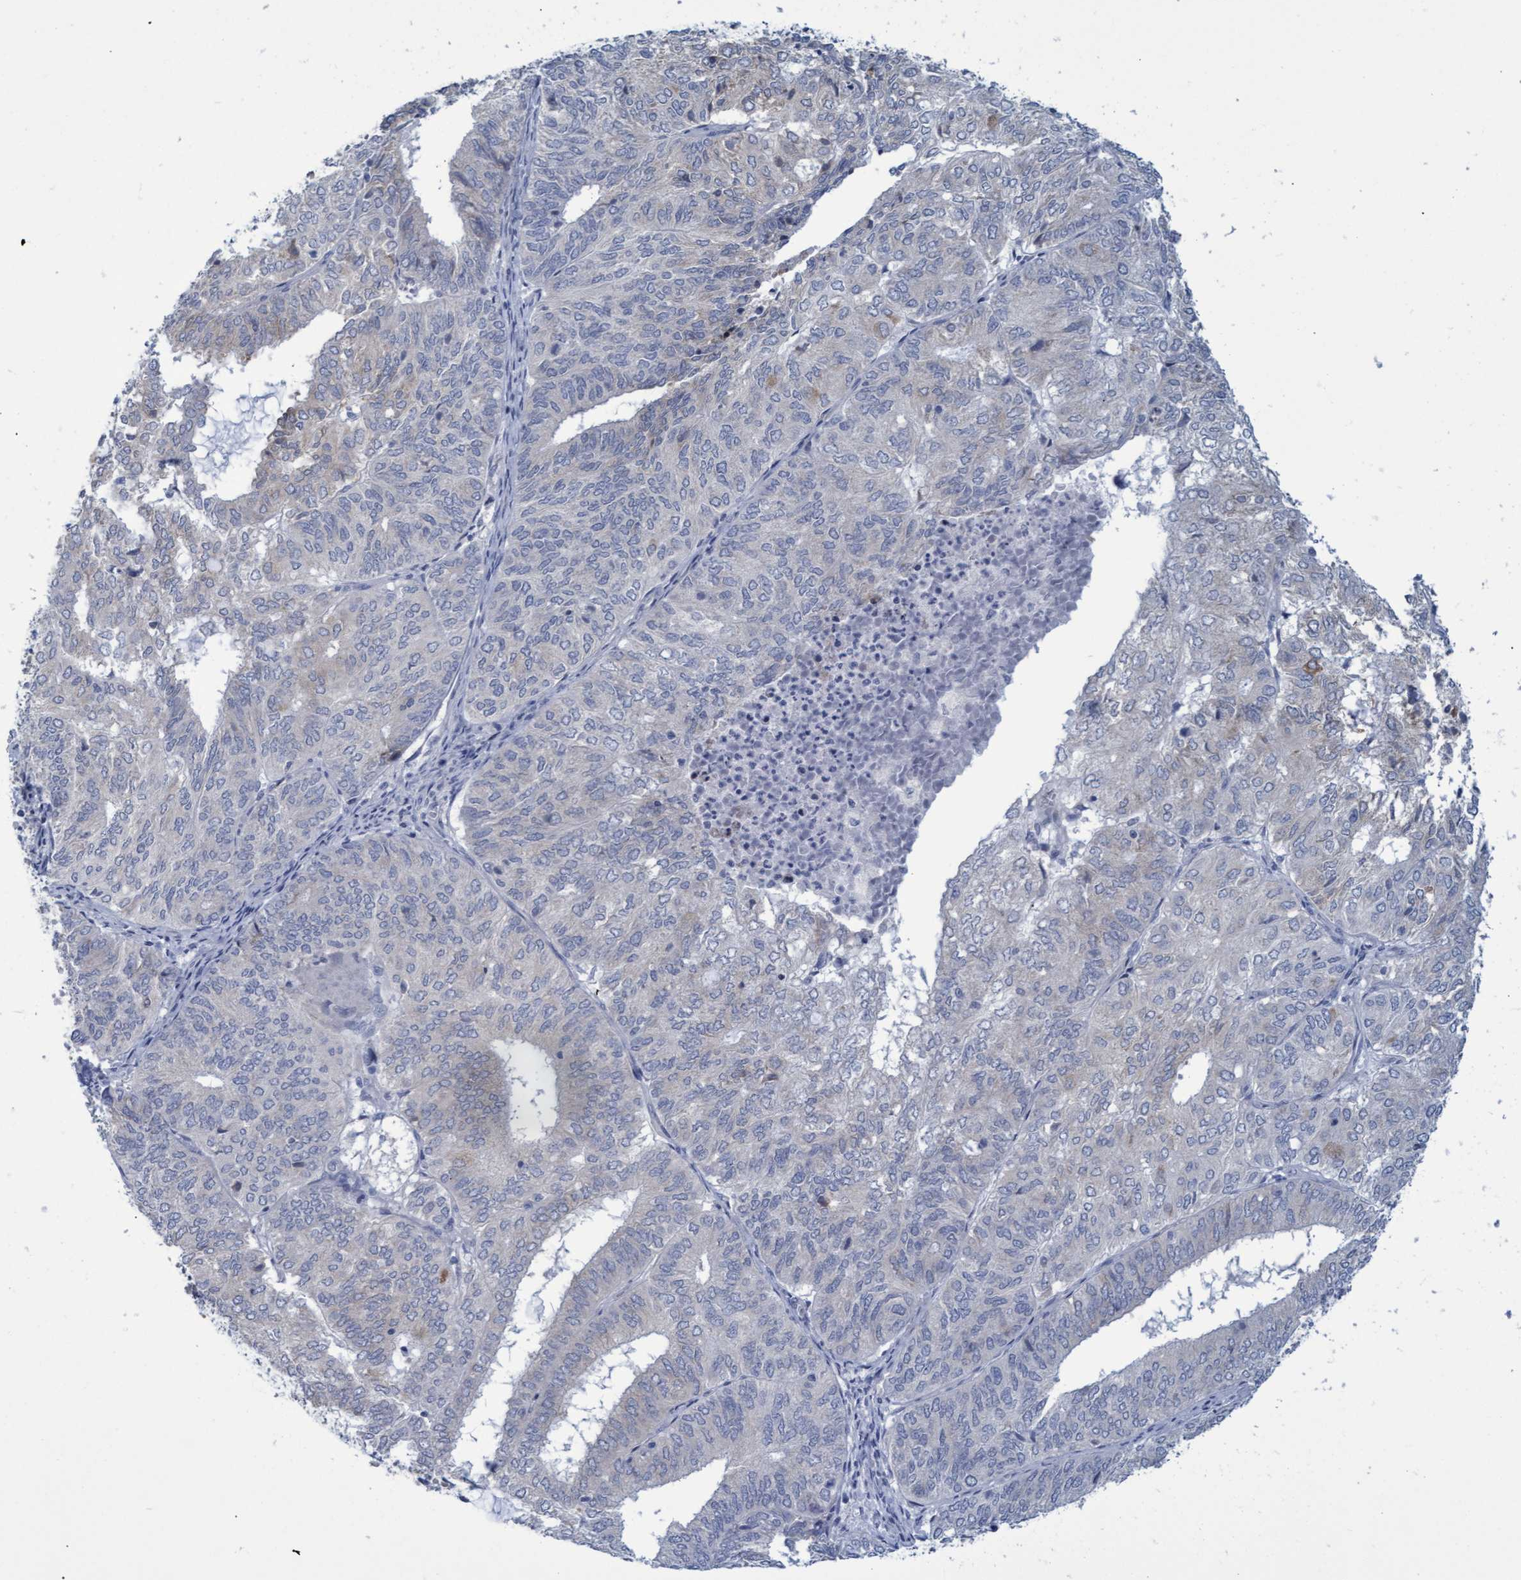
{"staining": {"intensity": "negative", "quantity": "none", "location": "none"}, "tissue": "endometrial cancer", "cell_type": "Tumor cells", "image_type": "cancer", "snomed": [{"axis": "morphology", "description": "Adenocarcinoma, NOS"}, {"axis": "topography", "description": "Uterus"}], "caption": "Immunohistochemistry of human endometrial adenocarcinoma exhibits no staining in tumor cells.", "gene": "SSTR3", "patient": {"sex": "female", "age": 60}}